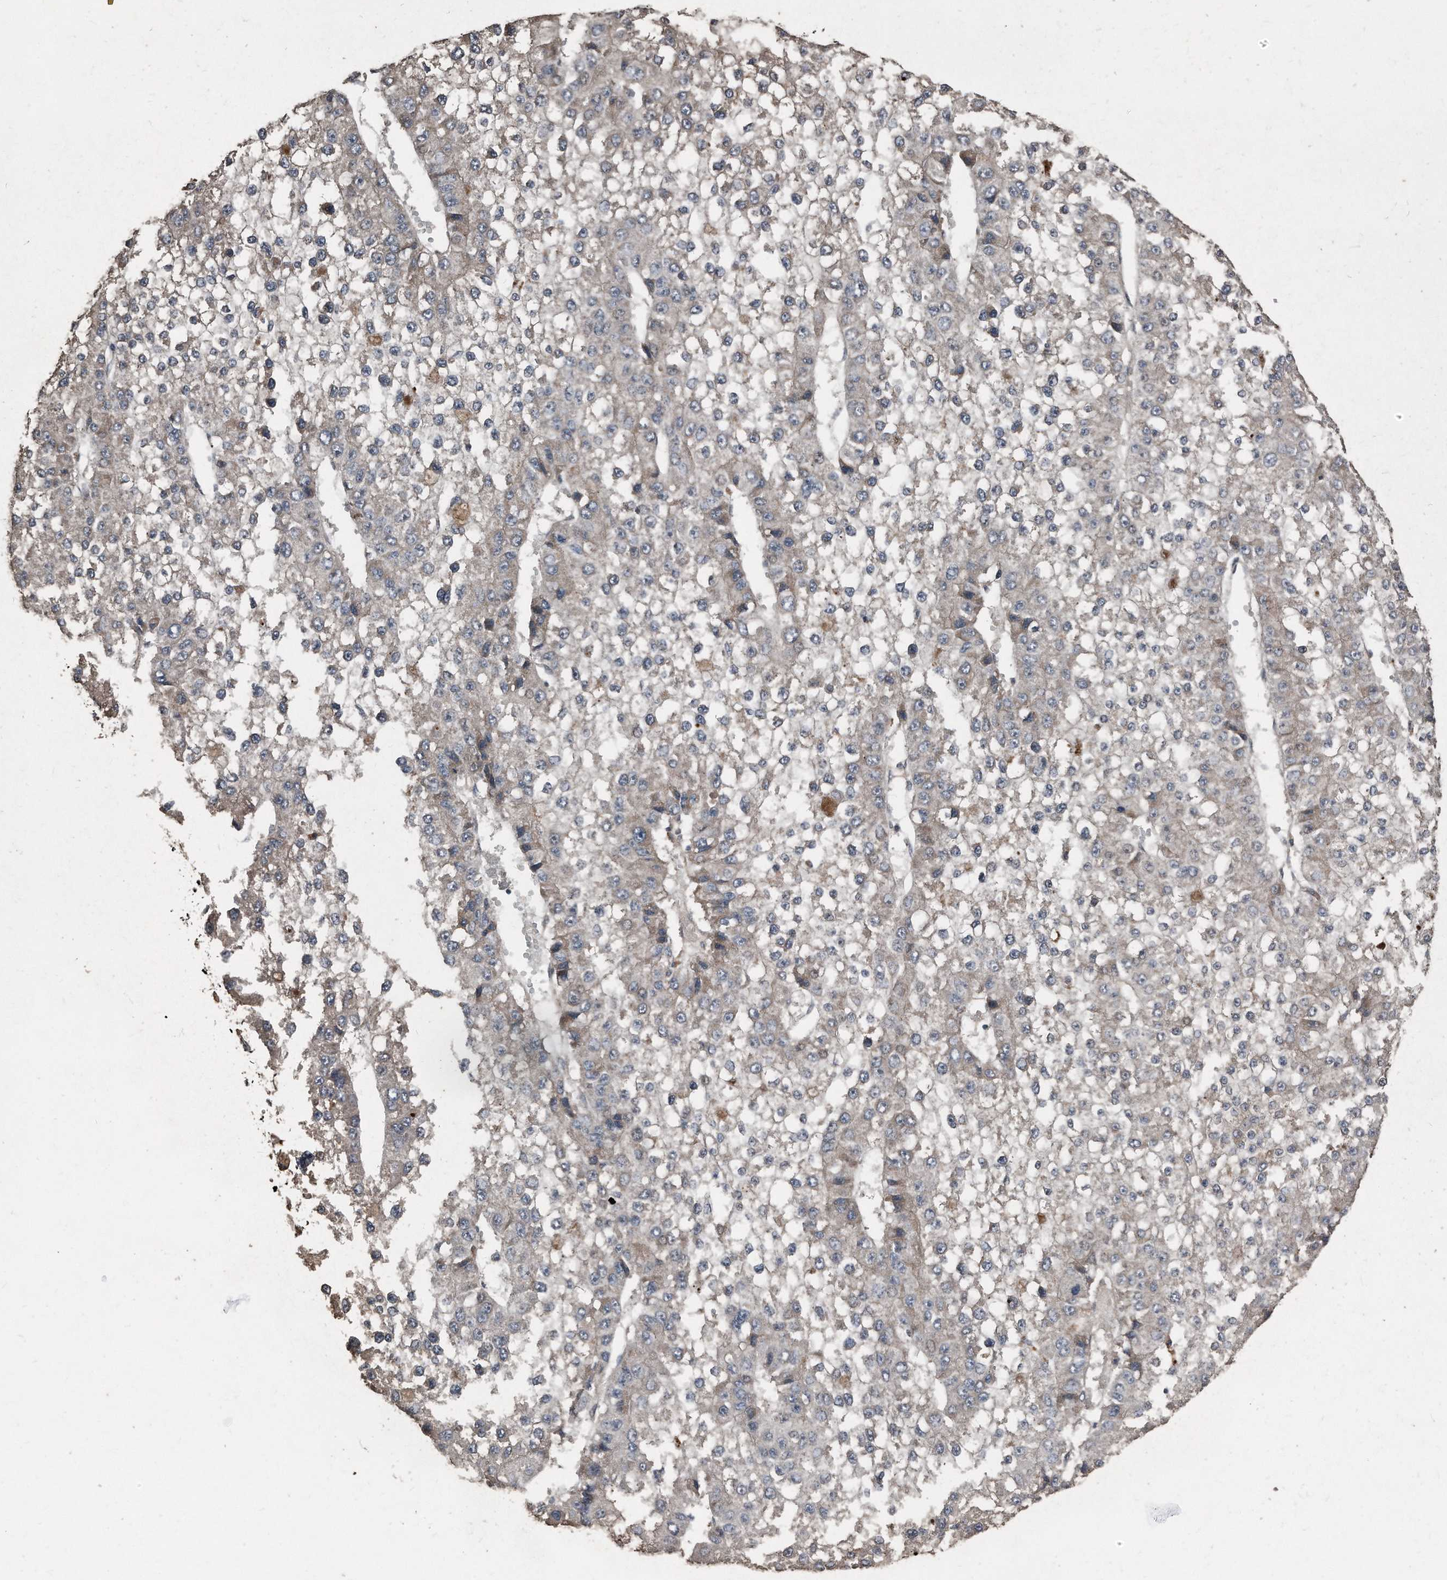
{"staining": {"intensity": "weak", "quantity": "<25%", "location": "cytoplasmic/membranous"}, "tissue": "liver cancer", "cell_type": "Tumor cells", "image_type": "cancer", "snomed": [{"axis": "morphology", "description": "Carcinoma, Hepatocellular, NOS"}, {"axis": "topography", "description": "Liver"}], "caption": "High magnification brightfield microscopy of liver hepatocellular carcinoma stained with DAB (3,3'-diaminobenzidine) (brown) and counterstained with hematoxylin (blue): tumor cells show no significant expression.", "gene": "ANKRD10", "patient": {"sex": "female", "age": 73}}